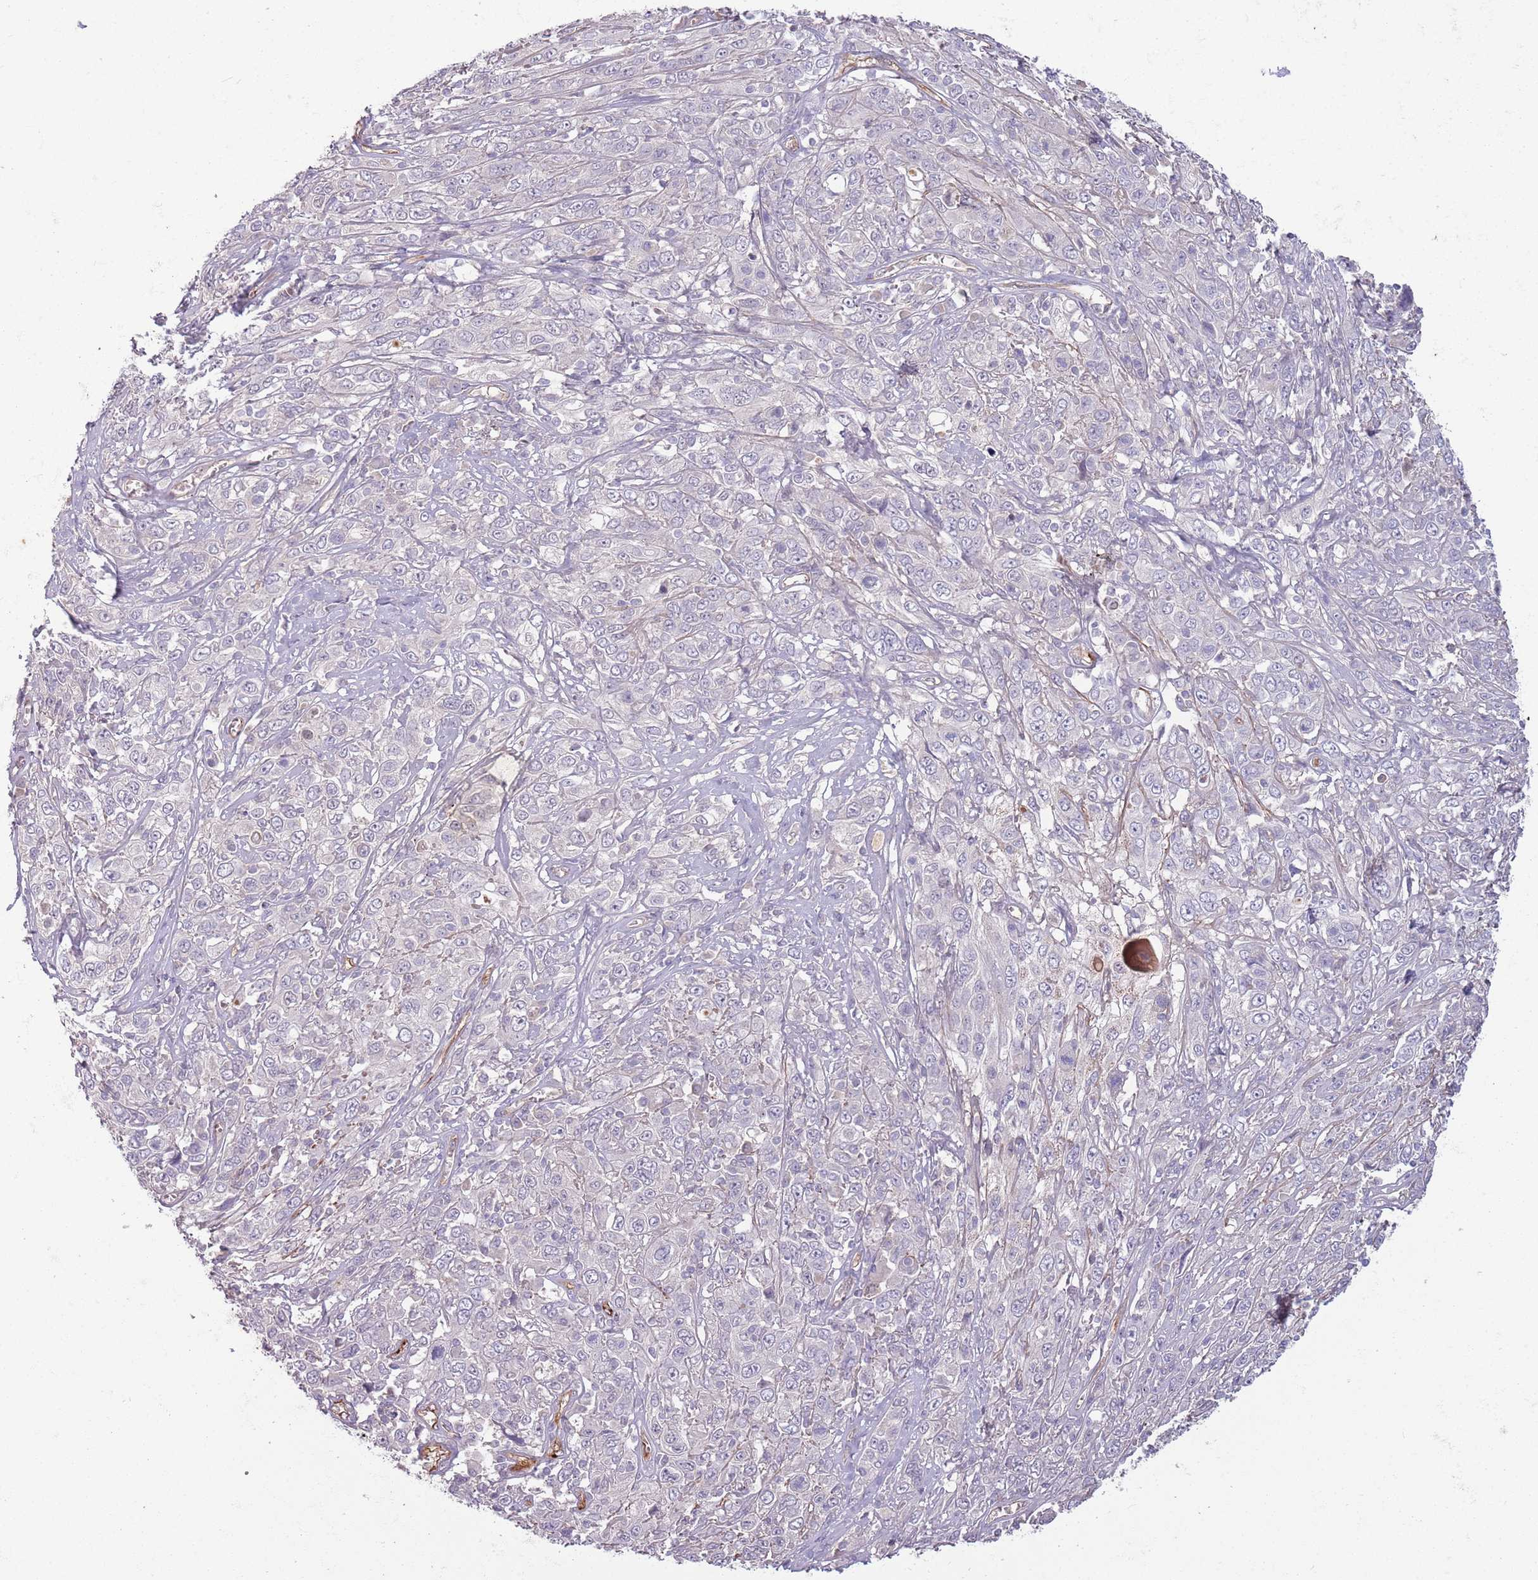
{"staining": {"intensity": "negative", "quantity": "none", "location": "none"}, "tissue": "cervical cancer", "cell_type": "Tumor cells", "image_type": "cancer", "snomed": [{"axis": "morphology", "description": "Squamous cell carcinoma, NOS"}, {"axis": "topography", "description": "Cervix"}], "caption": "The immunohistochemistry (IHC) photomicrograph has no significant positivity in tumor cells of squamous cell carcinoma (cervical) tissue.", "gene": "SAV1", "patient": {"sex": "female", "age": 46}}